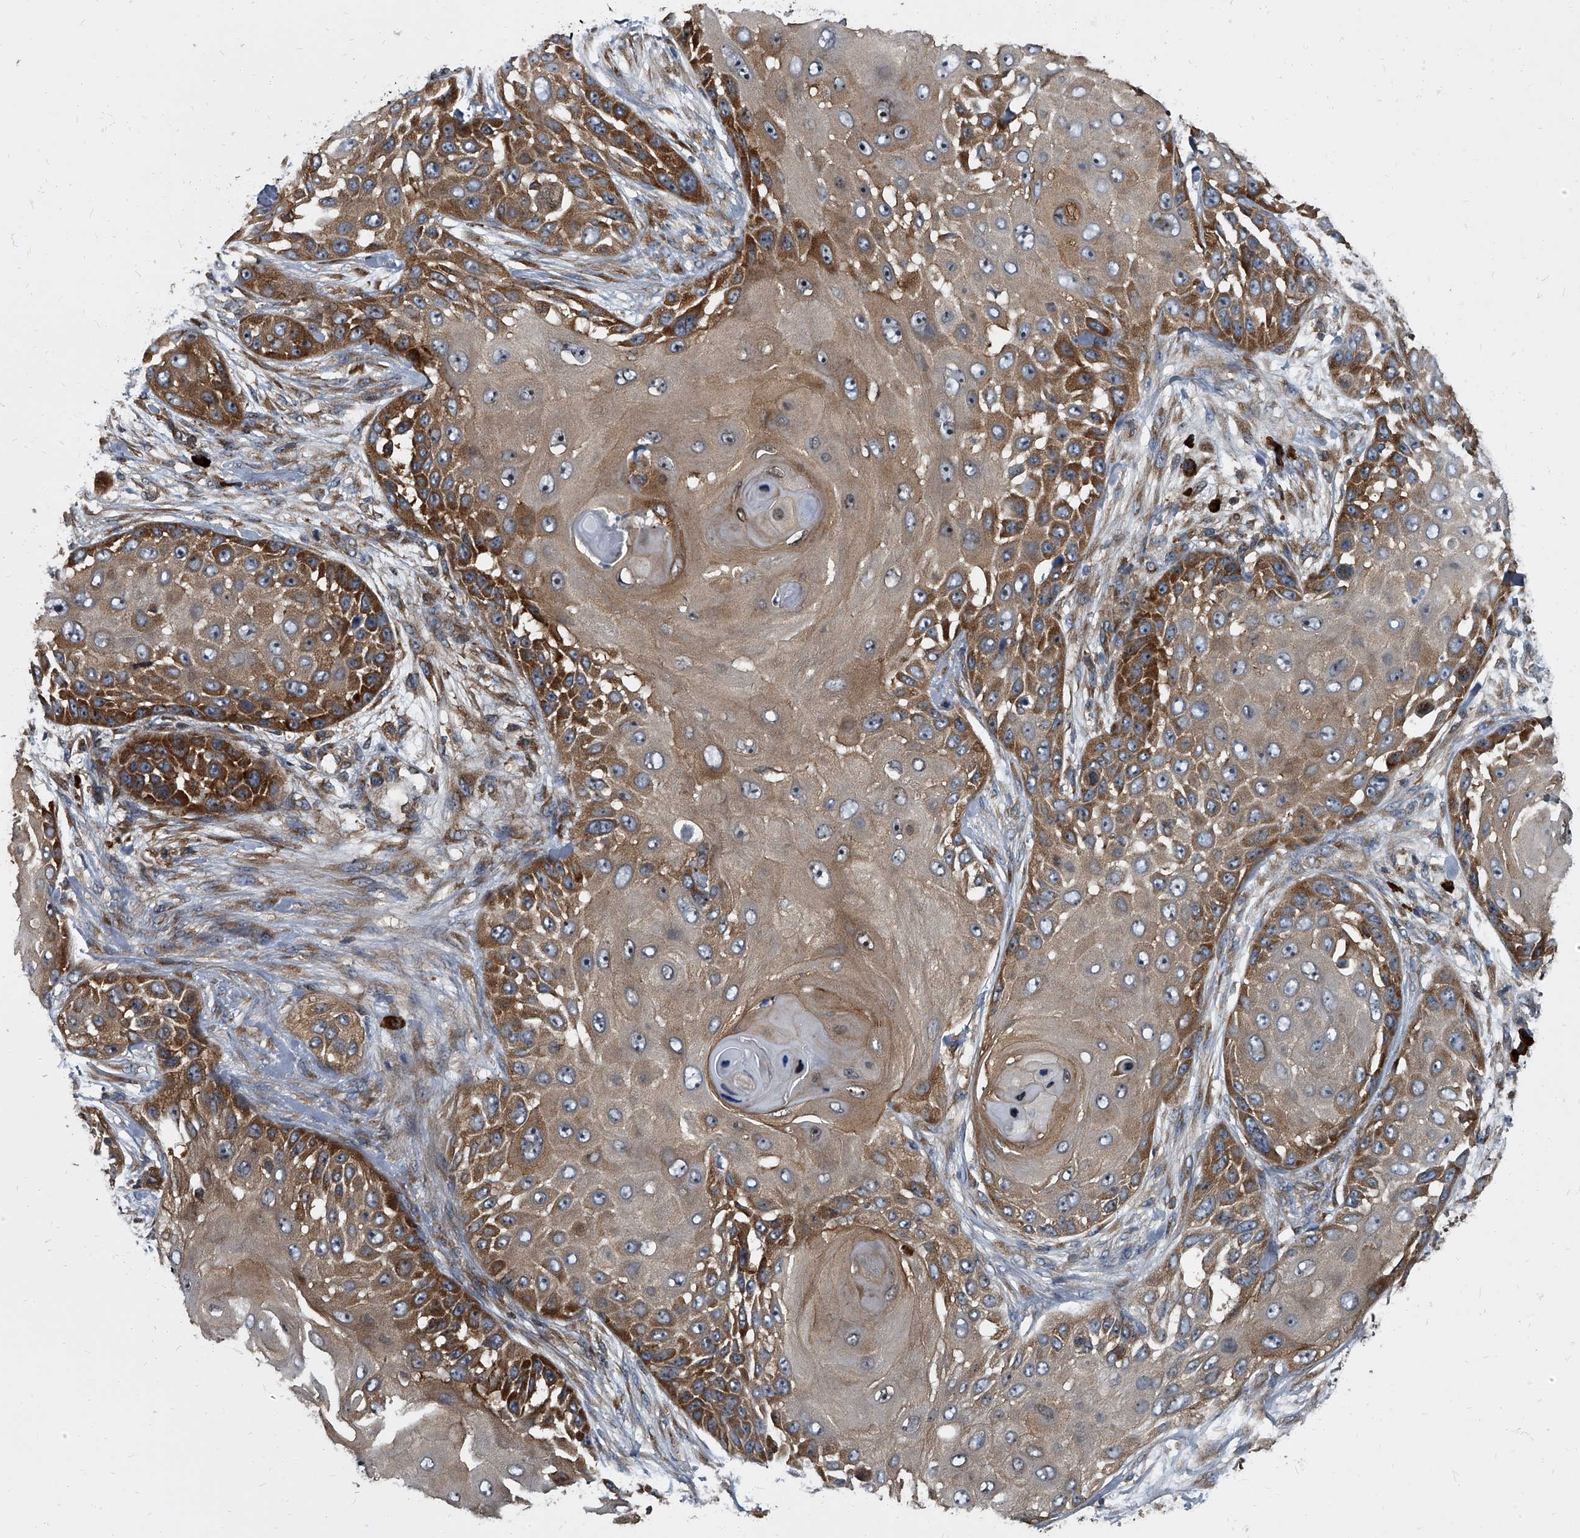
{"staining": {"intensity": "moderate", "quantity": ">75%", "location": "cytoplasmic/membranous"}, "tissue": "skin cancer", "cell_type": "Tumor cells", "image_type": "cancer", "snomed": [{"axis": "morphology", "description": "Squamous cell carcinoma, NOS"}, {"axis": "topography", "description": "Skin"}], "caption": "A brown stain shows moderate cytoplasmic/membranous expression of a protein in skin cancer tumor cells. (Stains: DAB in brown, nuclei in blue, Microscopy: brightfield microscopy at high magnification).", "gene": "CDV3", "patient": {"sex": "female", "age": 44}}